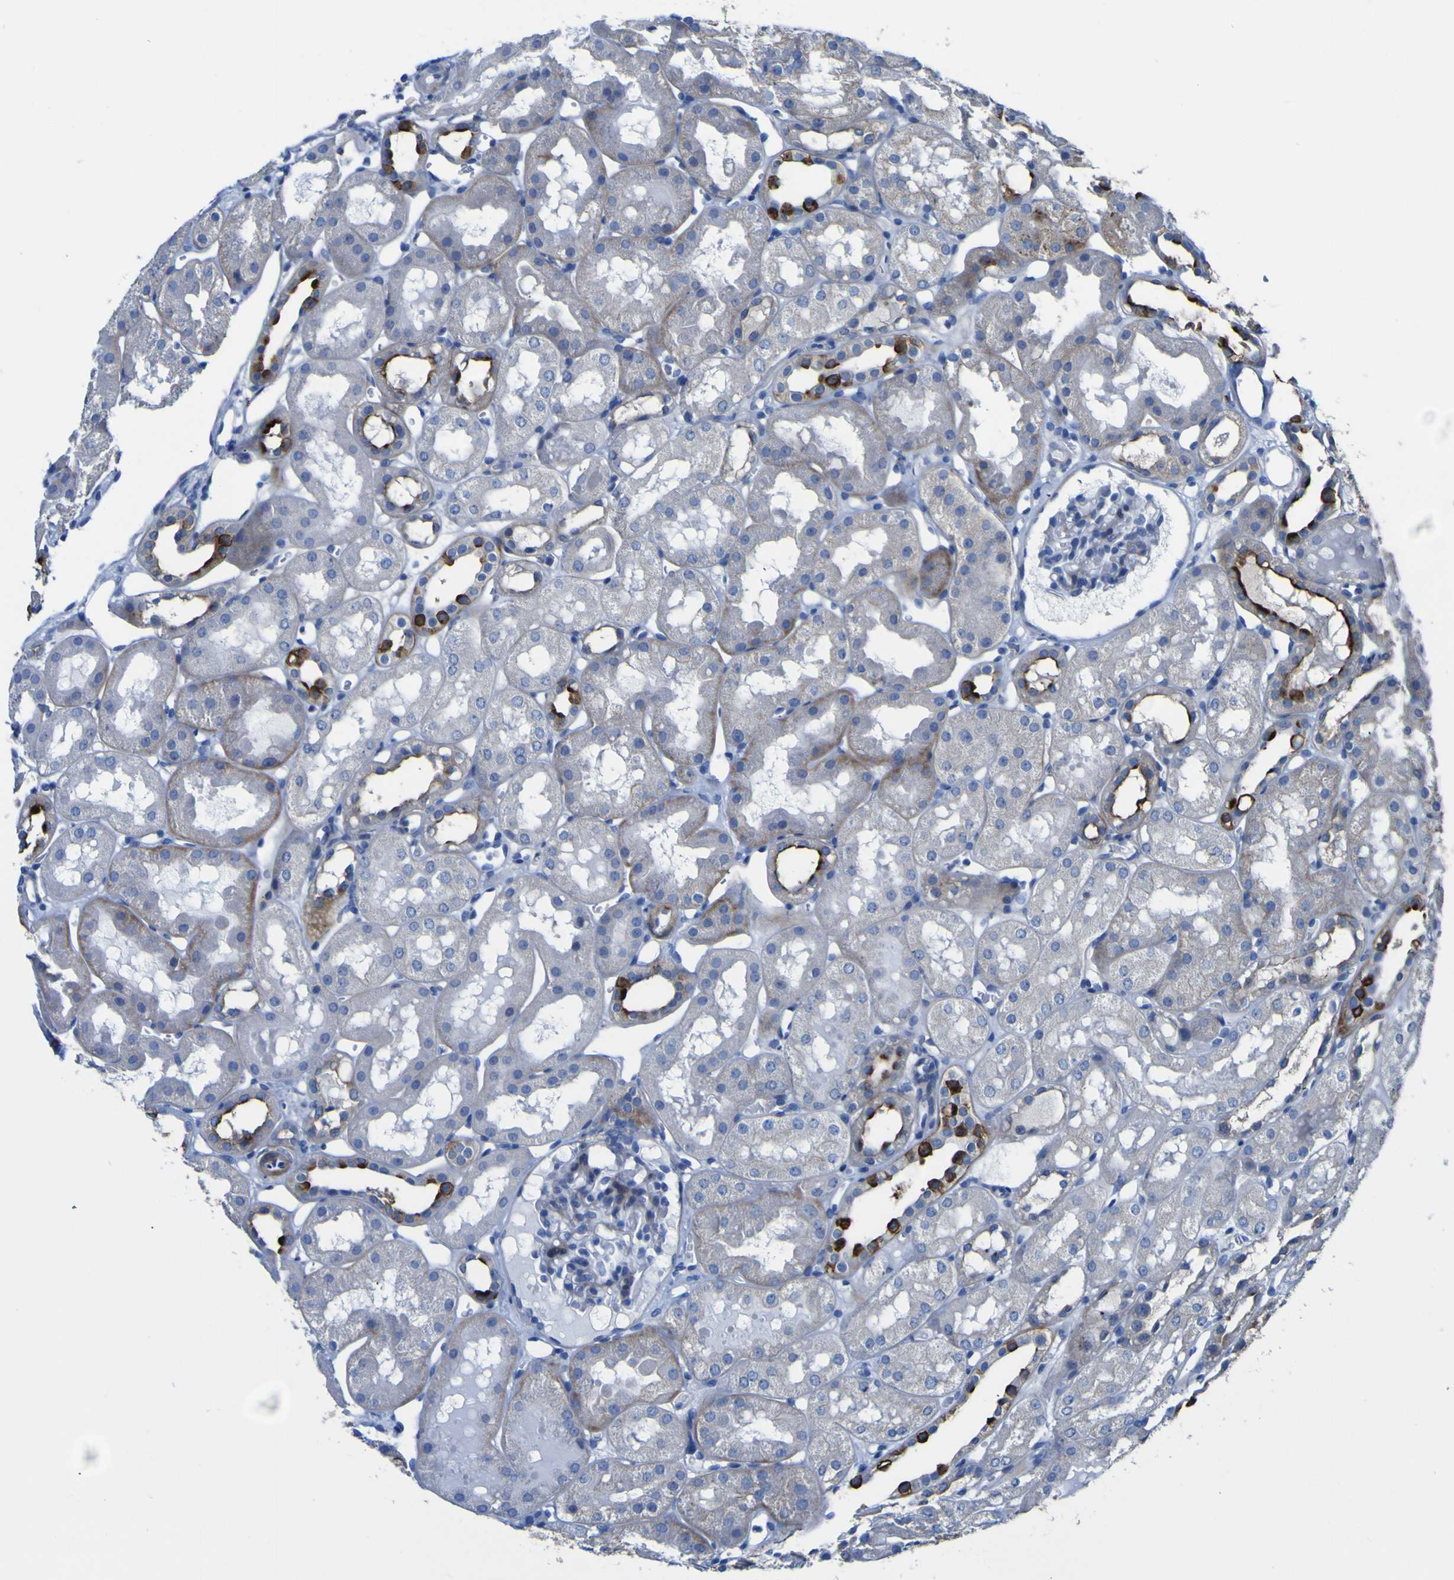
{"staining": {"intensity": "strong", "quantity": "25%-75%", "location": "cytoplasmic/membranous"}, "tissue": "kidney", "cell_type": "Cells in glomeruli", "image_type": "normal", "snomed": [{"axis": "morphology", "description": "Normal tissue, NOS"}, {"axis": "topography", "description": "Kidney"}, {"axis": "topography", "description": "Urinary bladder"}], "caption": "Immunohistochemistry (DAB) staining of unremarkable kidney reveals strong cytoplasmic/membranous protein expression in approximately 25%-75% of cells in glomeruli.", "gene": "AGO4", "patient": {"sex": "male", "age": 16}}